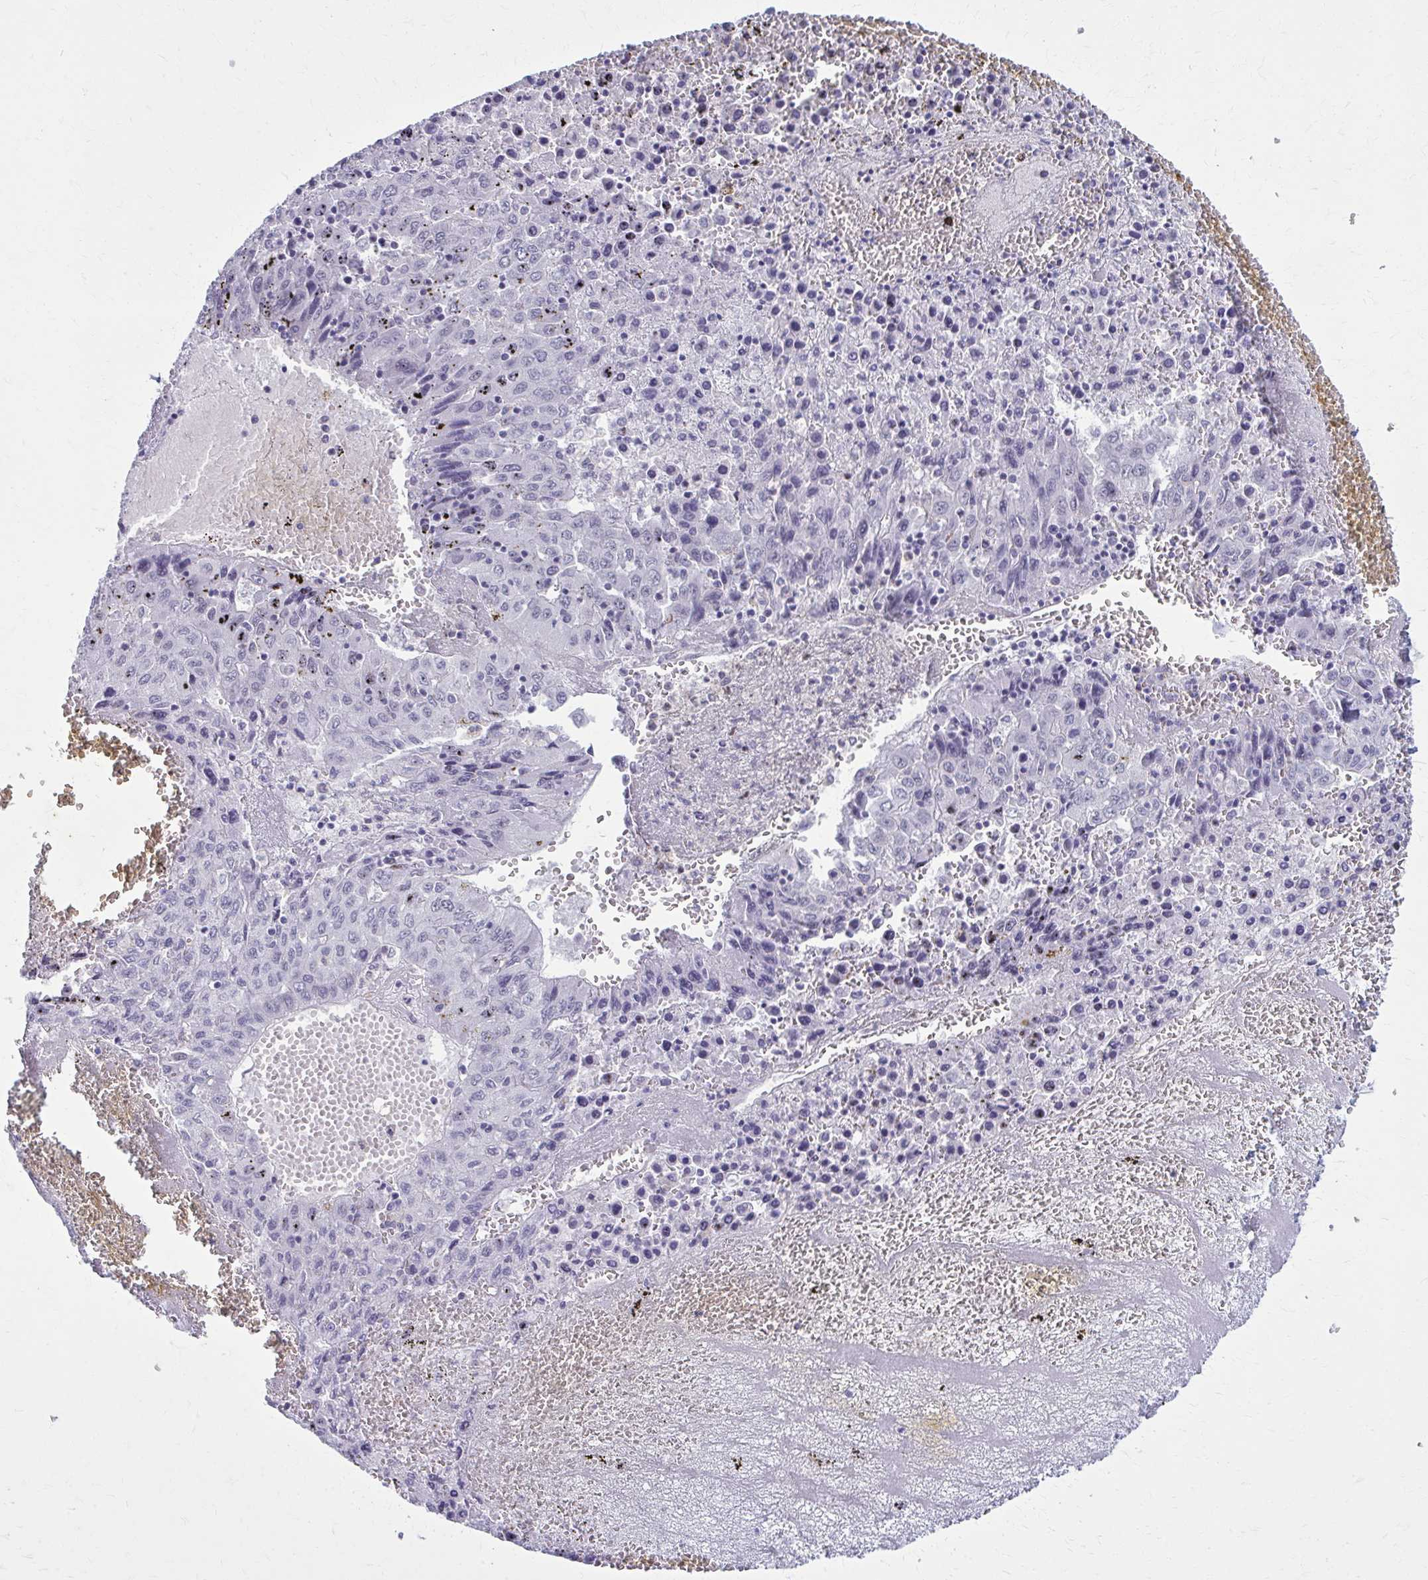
{"staining": {"intensity": "negative", "quantity": "none", "location": "none"}, "tissue": "liver cancer", "cell_type": "Tumor cells", "image_type": "cancer", "snomed": [{"axis": "morphology", "description": "Carcinoma, Hepatocellular, NOS"}, {"axis": "topography", "description": "Liver"}], "caption": "IHC micrograph of human liver cancer stained for a protein (brown), which displays no expression in tumor cells.", "gene": "CARD9", "patient": {"sex": "female", "age": 53}}